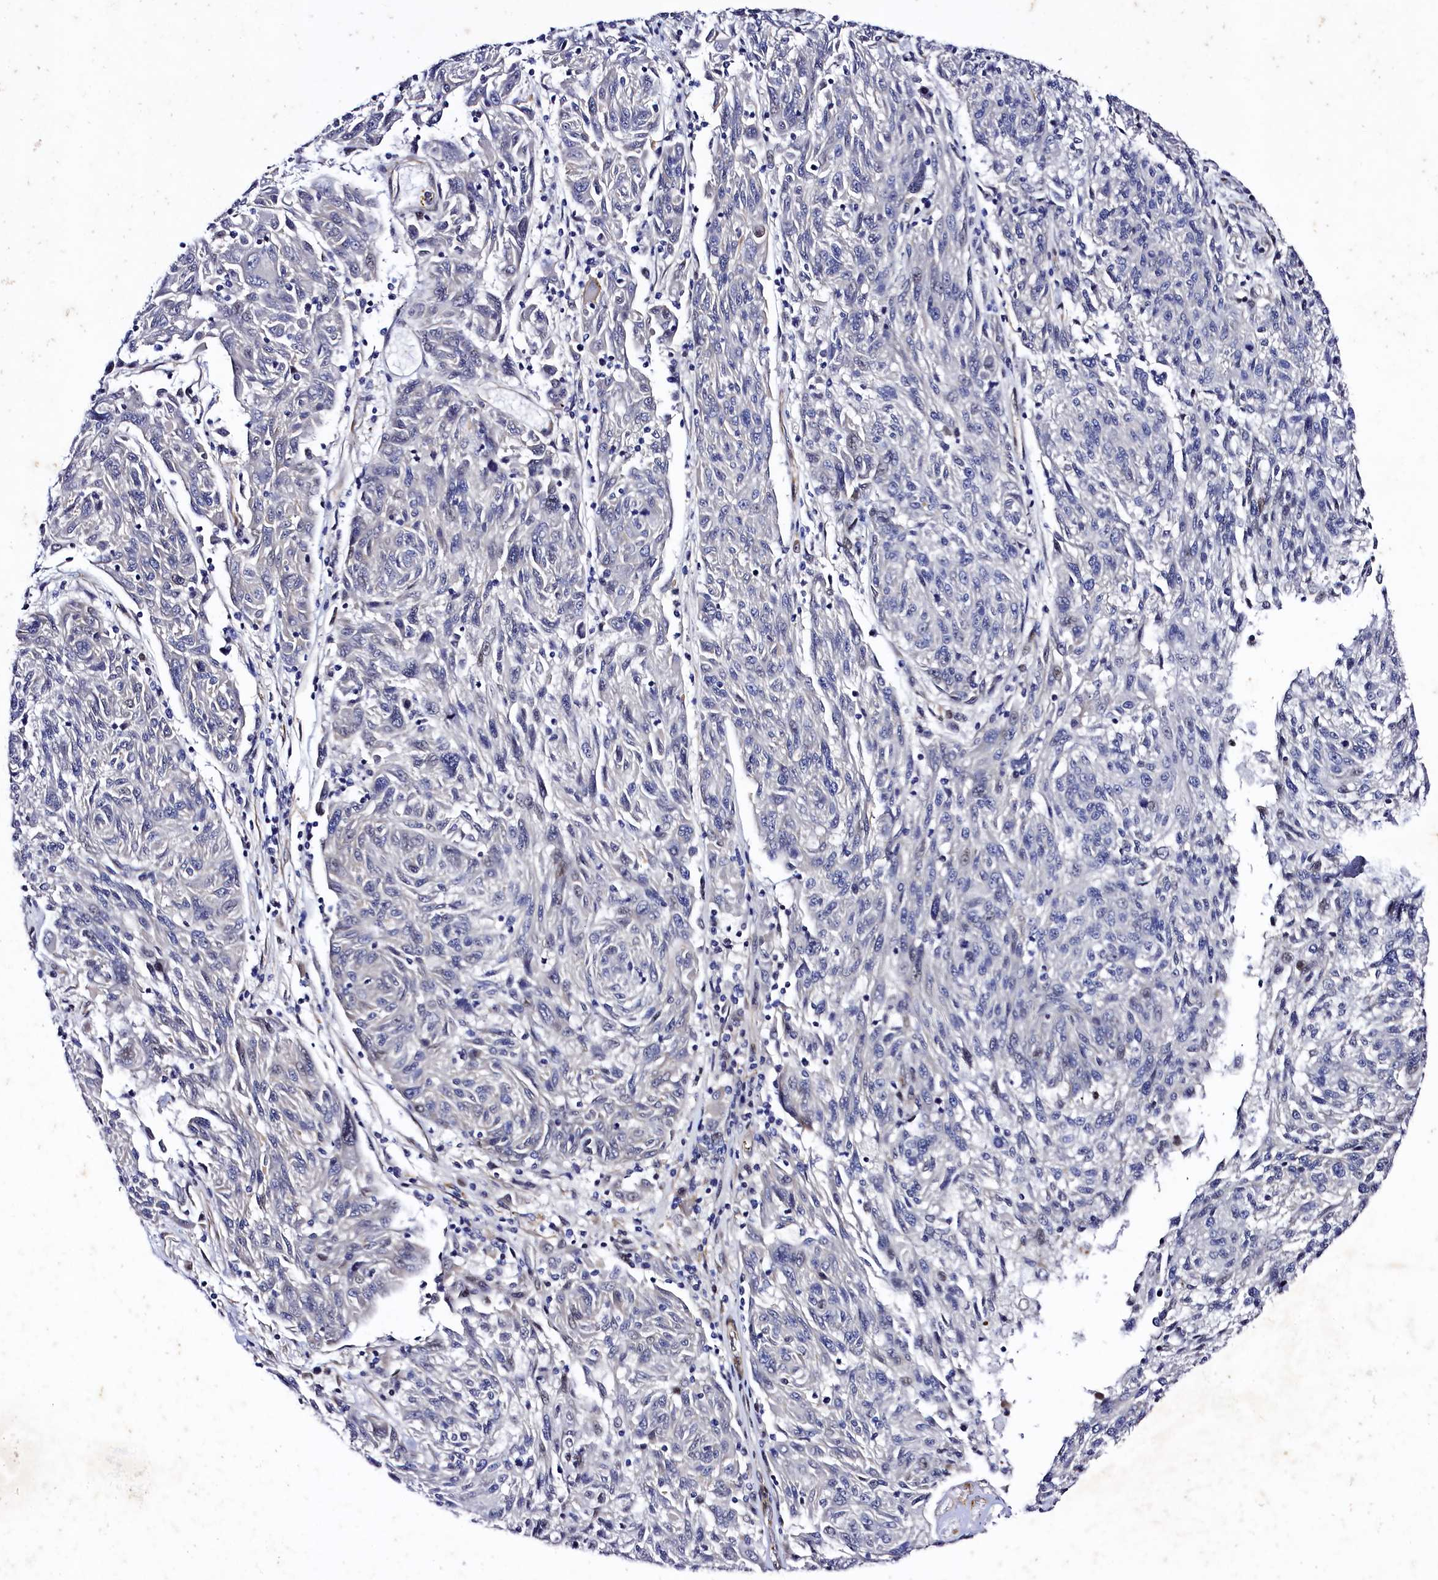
{"staining": {"intensity": "negative", "quantity": "none", "location": "none"}, "tissue": "melanoma", "cell_type": "Tumor cells", "image_type": "cancer", "snomed": [{"axis": "morphology", "description": "Malignant melanoma, NOS"}, {"axis": "topography", "description": "Skin"}], "caption": "Malignant melanoma was stained to show a protein in brown. There is no significant expression in tumor cells.", "gene": "SAMD10", "patient": {"sex": "male", "age": 53}}